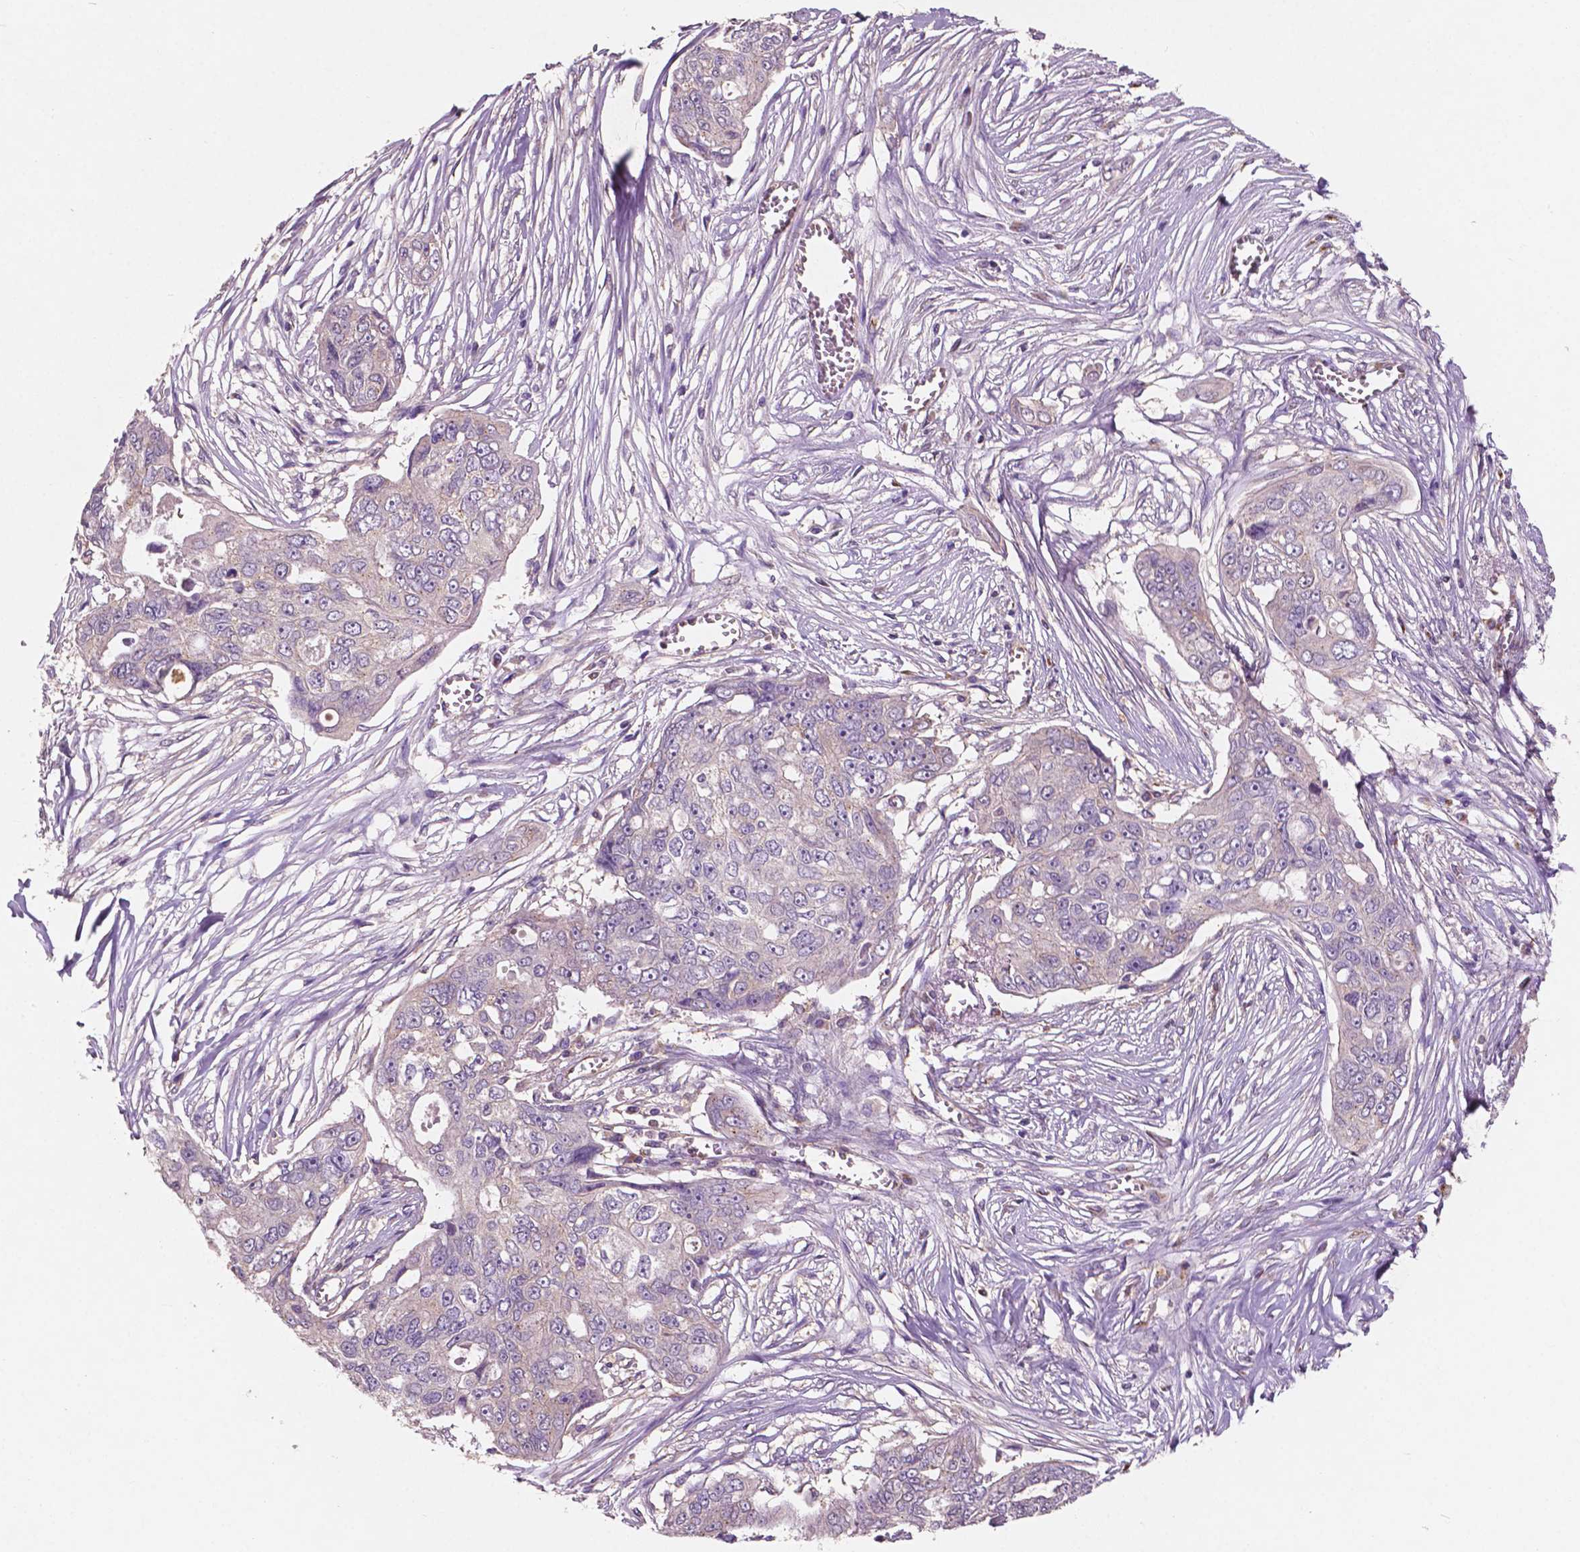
{"staining": {"intensity": "negative", "quantity": "none", "location": "none"}, "tissue": "ovarian cancer", "cell_type": "Tumor cells", "image_type": "cancer", "snomed": [{"axis": "morphology", "description": "Carcinoma, endometroid"}, {"axis": "topography", "description": "Ovary"}], "caption": "Immunohistochemistry photomicrograph of human endometroid carcinoma (ovarian) stained for a protein (brown), which reveals no positivity in tumor cells.", "gene": "CHPT1", "patient": {"sex": "female", "age": 70}}